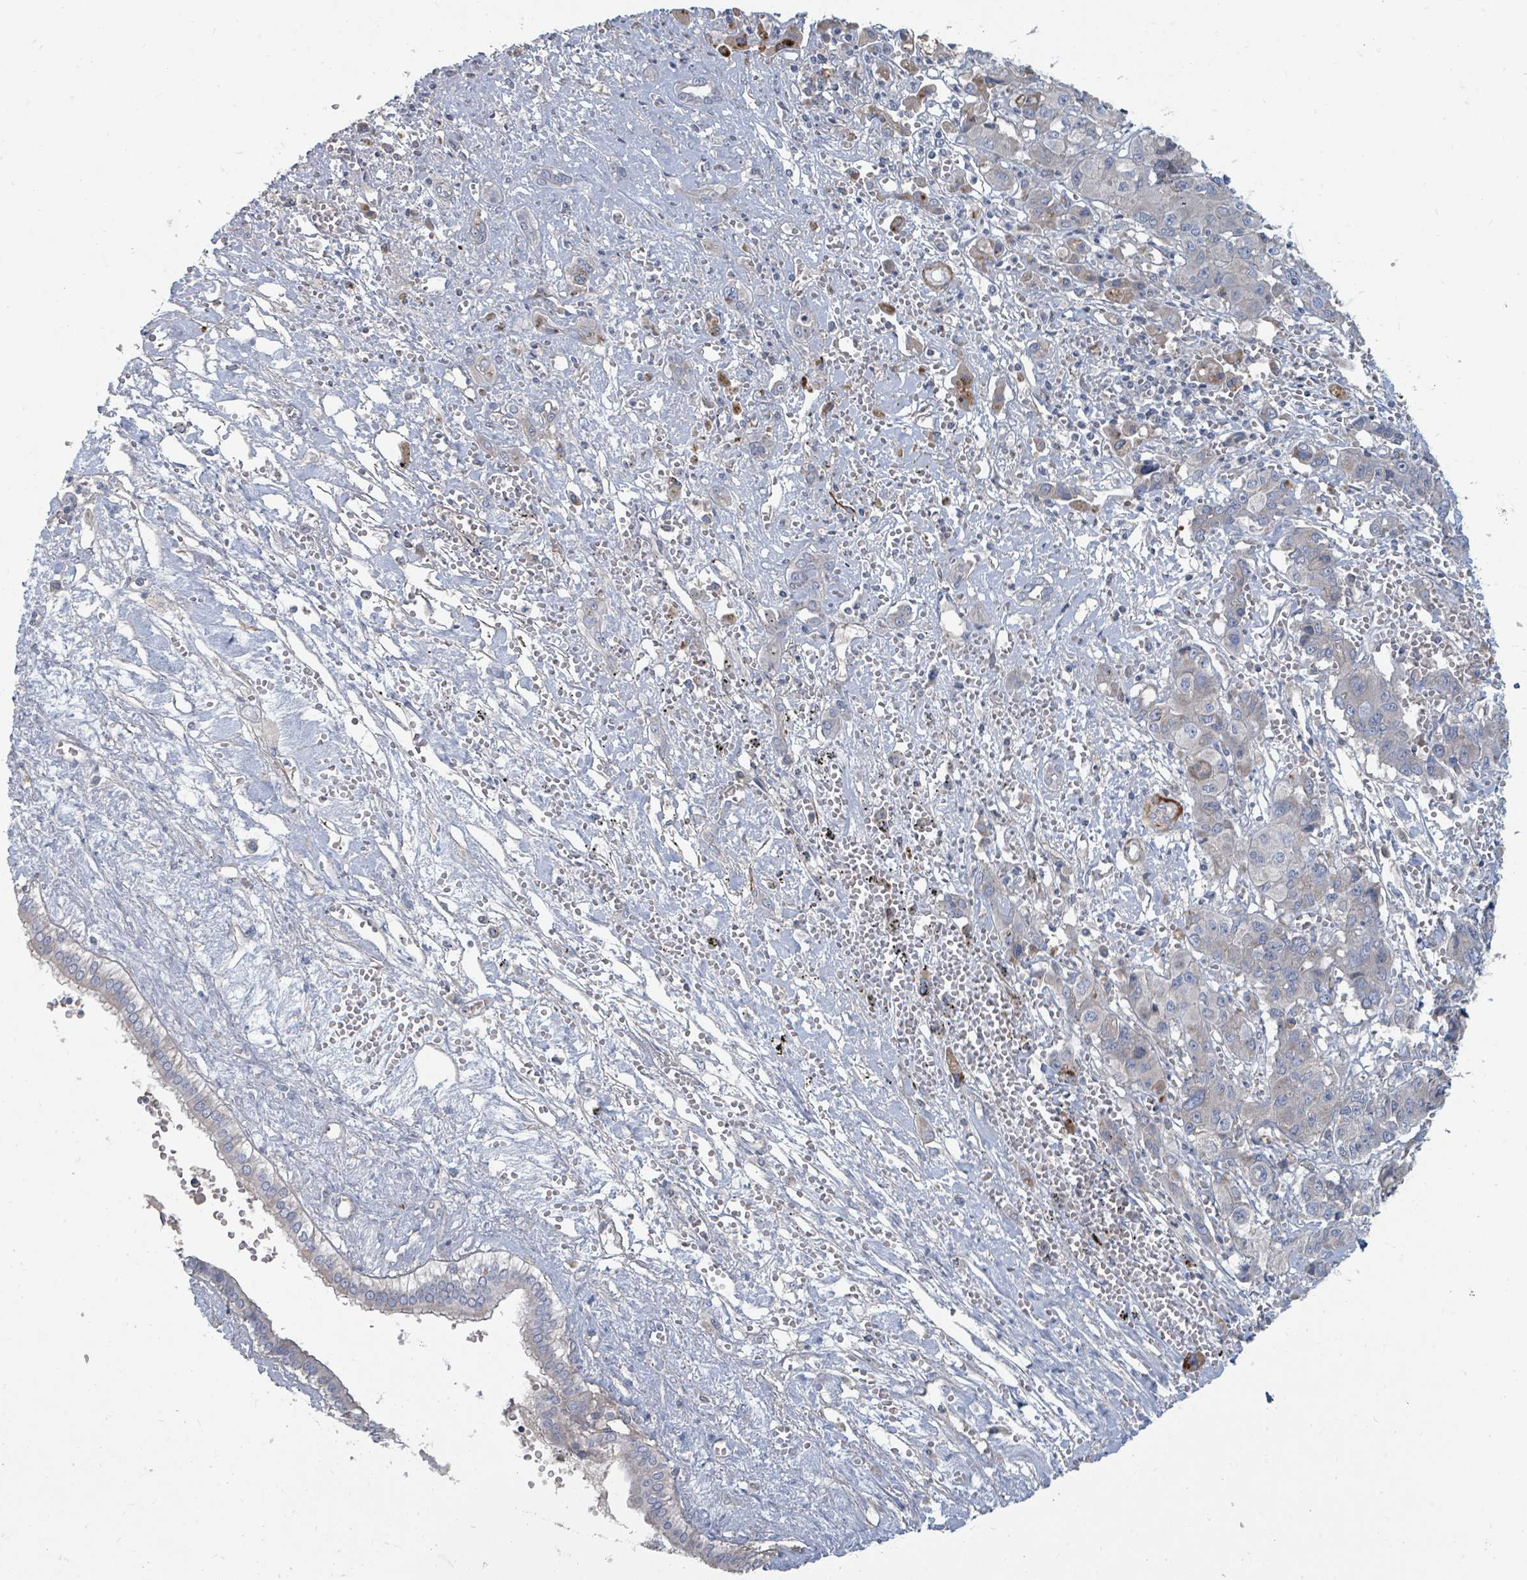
{"staining": {"intensity": "negative", "quantity": "none", "location": "none"}, "tissue": "liver cancer", "cell_type": "Tumor cells", "image_type": "cancer", "snomed": [{"axis": "morphology", "description": "Cholangiocarcinoma"}, {"axis": "topography", "description": "Liver"}], "caption": "Immunohistochemistry histopathology image of neoplastic tissue: human liver cancer (cholangiocarcinoma) stained with DAB (3,3'-diaminobenzidine) demonstrates no significant protein expression in tumor cells.", "gene": "ARGFX", "patient": {"sex": "male", "age": 67}}